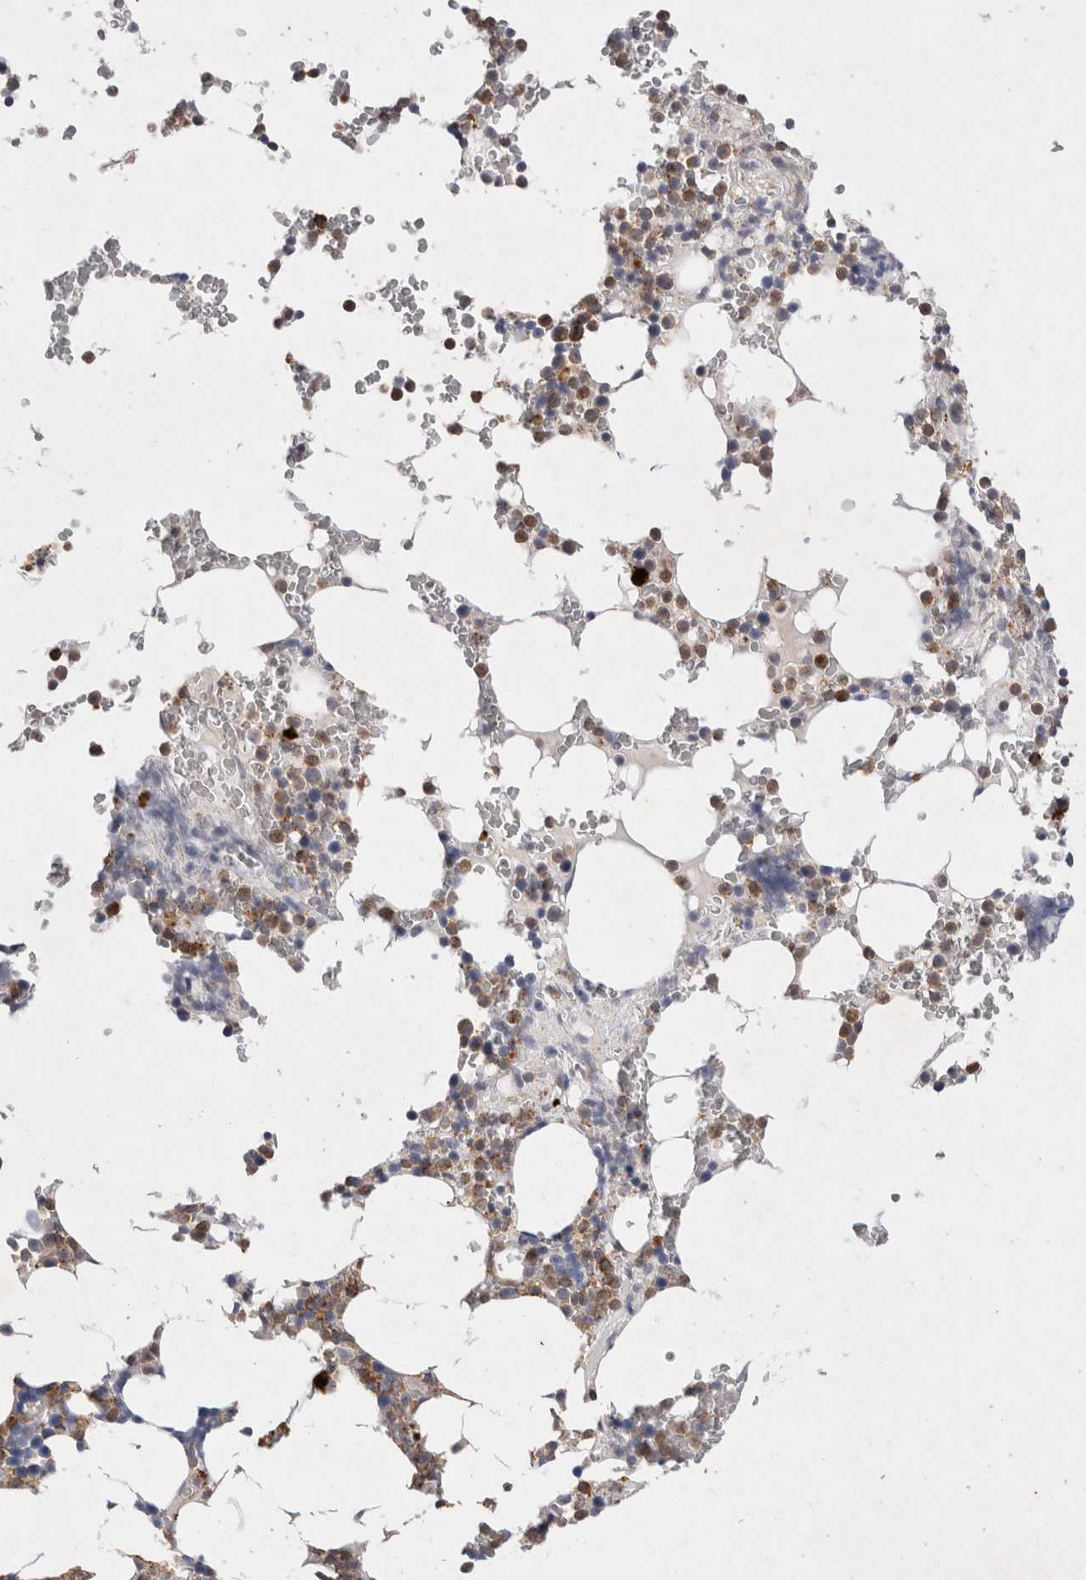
{"staining": {"intensity": "strong", "quantity": "25%-75%", "location": "cytoplasmic/membranous"}, "tissue": "bone marrow", "cell_type": "Hematopoietic cells", "image_type": "normal", "snomed": [{"axis": "morphology", "description": "Normal tissue, NOS"}, {"axis": "topography", "description": "Bone marrow"}], "caption": "High-power microscopy captured an immunohistochemistry (IHC) image of unremarkable bone marrow, revealing strong cytoplasmic/membranous positivity in approximately 25%-75% of hematopoietic cells.", "gene": "RASSF3", "patient": {"sex": "male", "age": 58}}